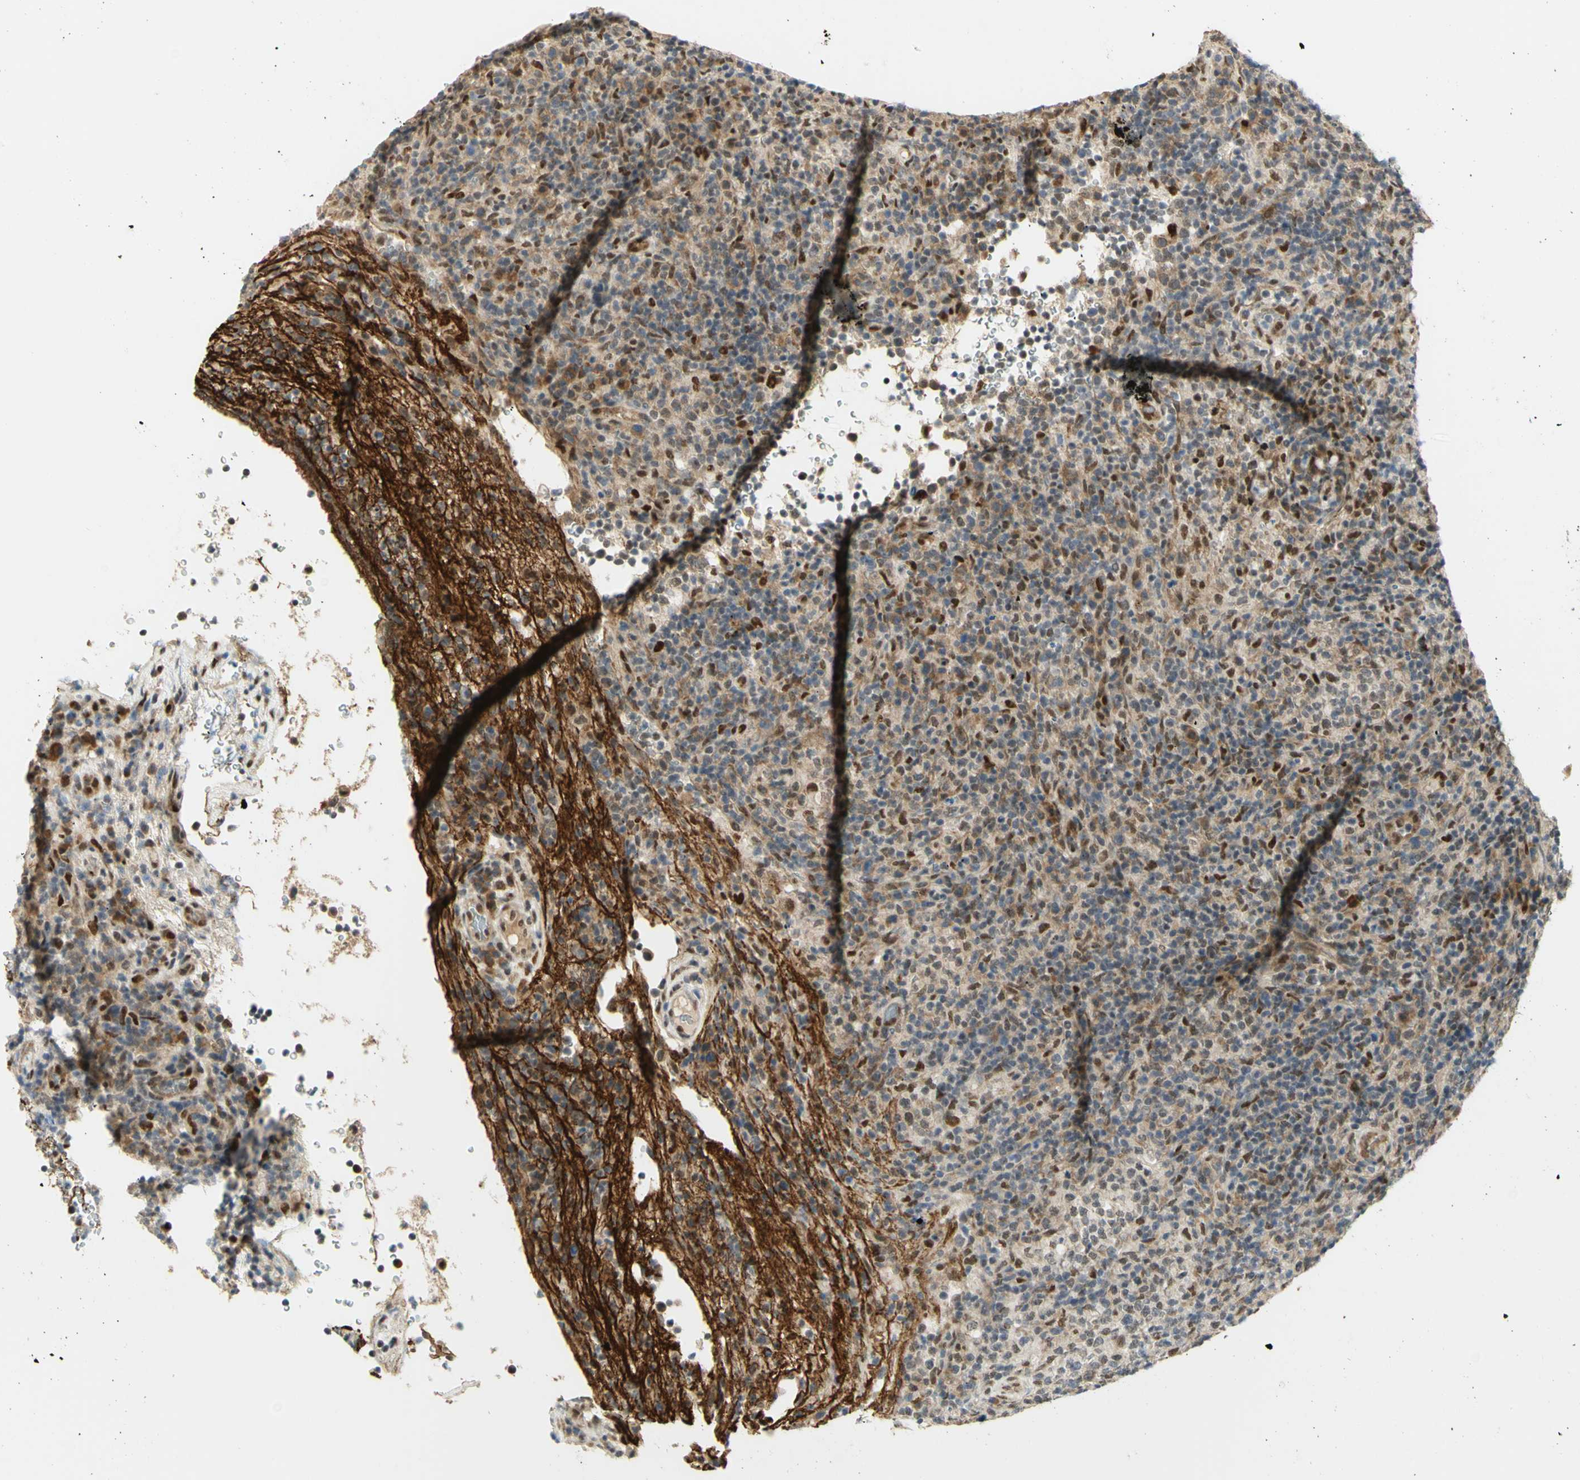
{"staining": {"intensity": "weak", "quantity": "25%-75%", "location": "nuclear"}, "tissue": "lymphoma", "cell_type": "Tumor cells", "image_type": "cancer", "snomed": [{"axis": "morphology", "description": "Malignant lymphoma, non-Hodgkin's type, High grade"}, {"axis": "topography", "description": "Lymph node"}], "caption": "Immunohistochemical staining of lymphoma displays weak nuclear protein staining in approximately 25%-75% of tumor cells.", "gene": "DDX1", "patient": {"sex": "female", "age": 76}}